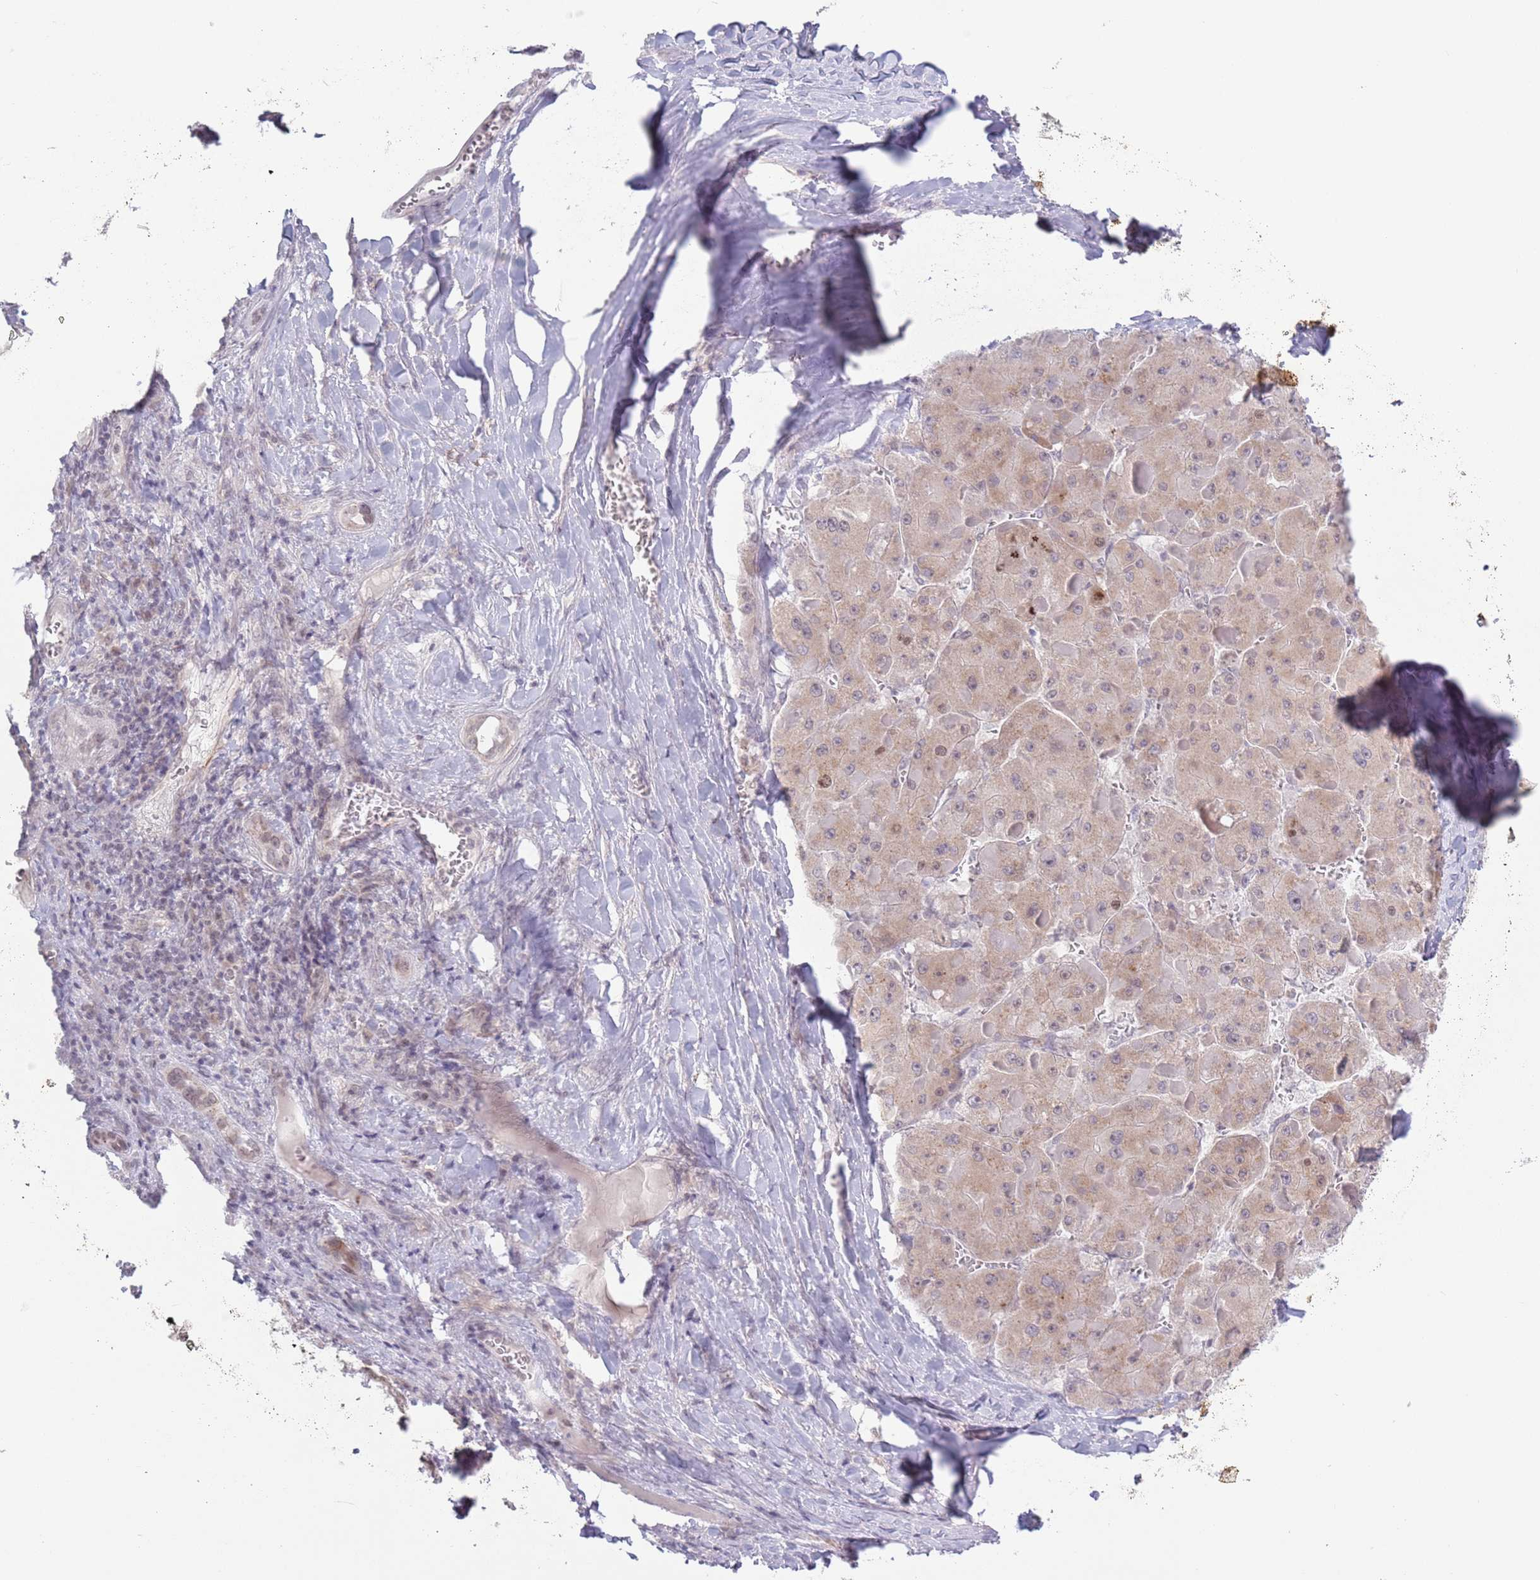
{"staining": {"intensity": "weak", "quantity": ">75%", "location": "cytoplasmic/membranous"}, "tissue": "liver cancer", "cell_type": "Tumor cells", "image_type": "cancer", "snomed": [{"axis": "morphology", "description": "Carcinoma, Hepatocellular, NOS"}, {"axis": "topography", "description": "Liver"}], "caption": "IHC (DAB (3,3'-diaminobenzidine)) staining of liver hepatocellular carcinoma shows weak cytoplasmic/membranous protein expression in approximately >75% of tumor cells.", "gene": "MRPL34", "patient": {"sex": "female", "age": 73}}